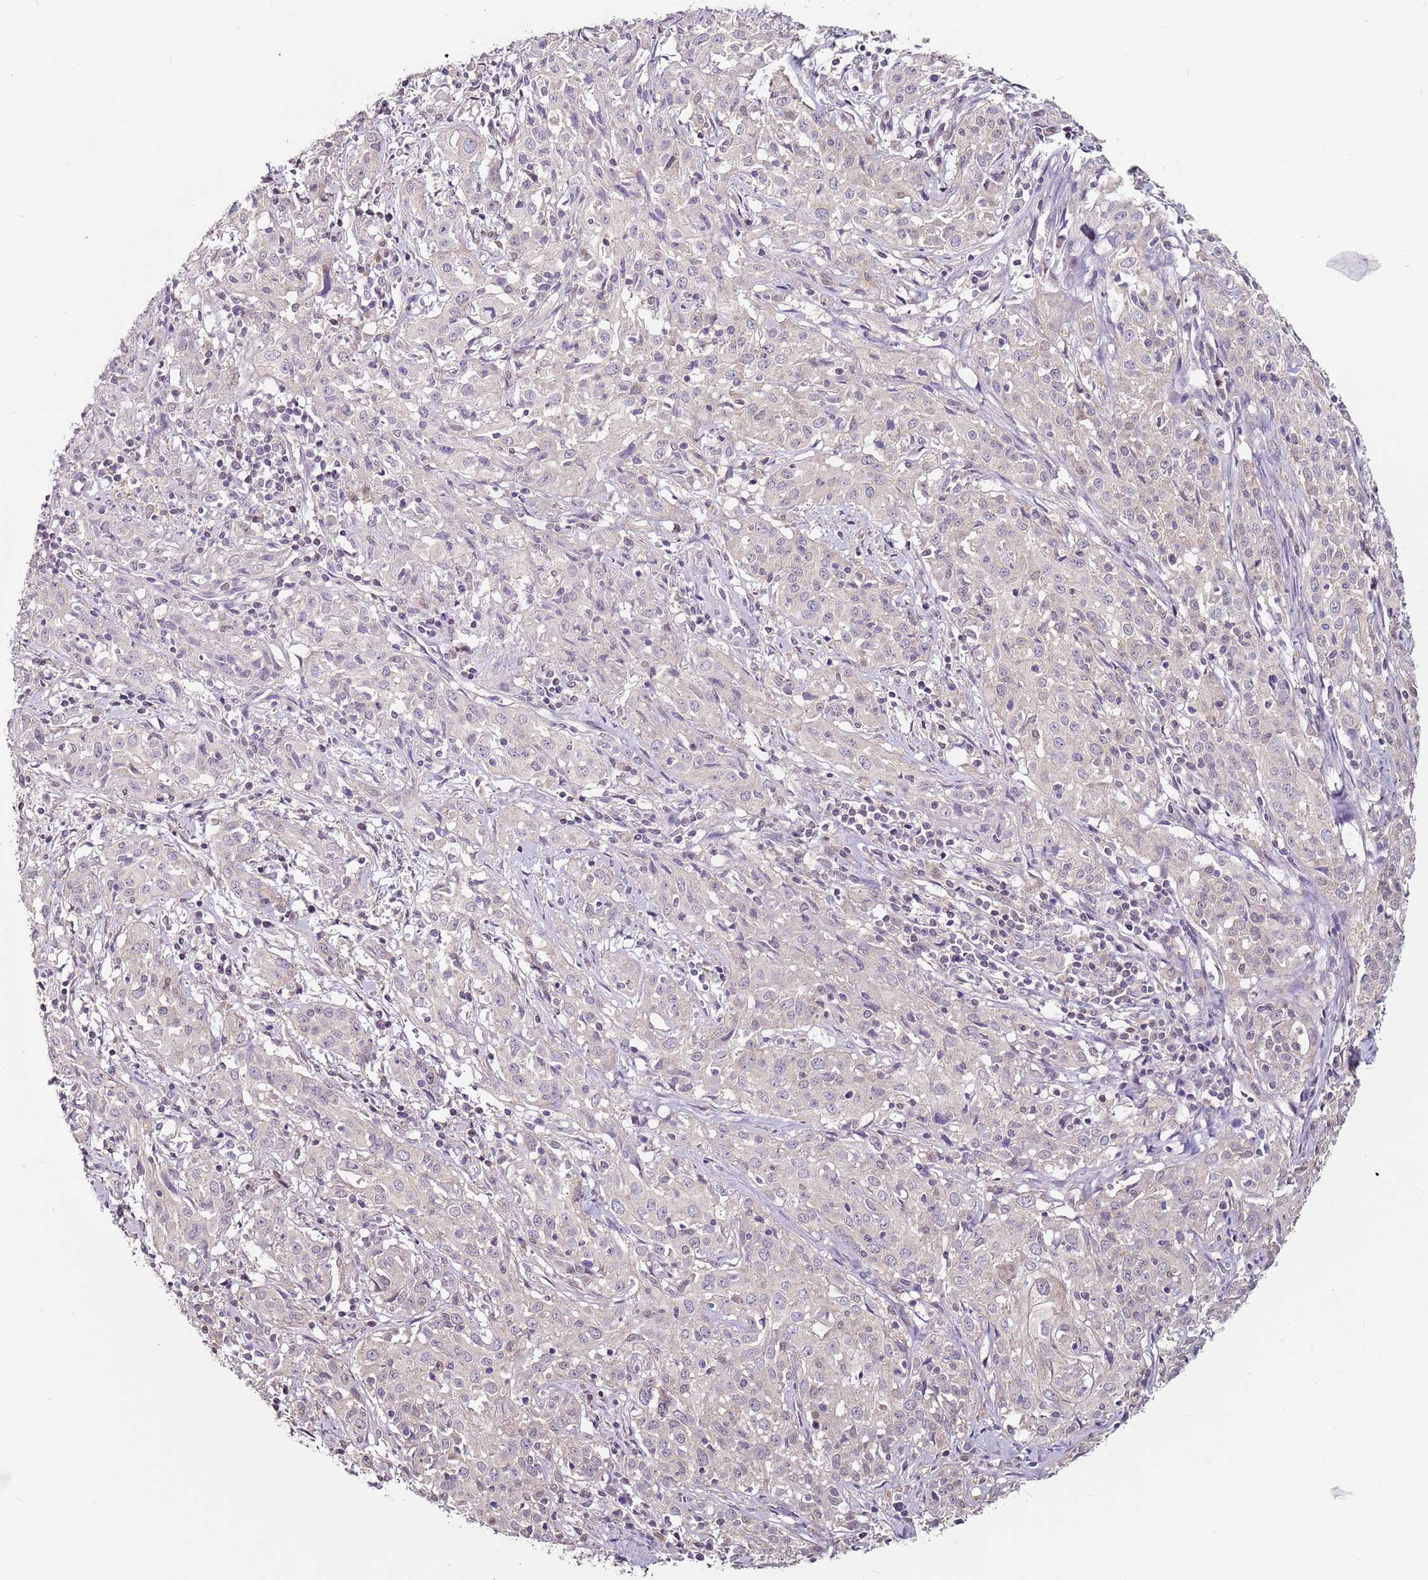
{"staining": {"intensity": "negative", "quantity": "none", "location": "none"}, "tissue": "cervical cancer", "cell_type": "Tumor cells", "image_type": "cancer", "snomed": [{"axis": "morphology", "description": "Squamous cell carcinoma, NOS"}, {"axis": "topography", "description": "Cervix"}], "caption": "The photomicrograph shows no staining of tumor cells in cervical cancer (squamous cell carcinoma).", "gene": "MDH1", "patient": {"sex": "female", "age": 57}}